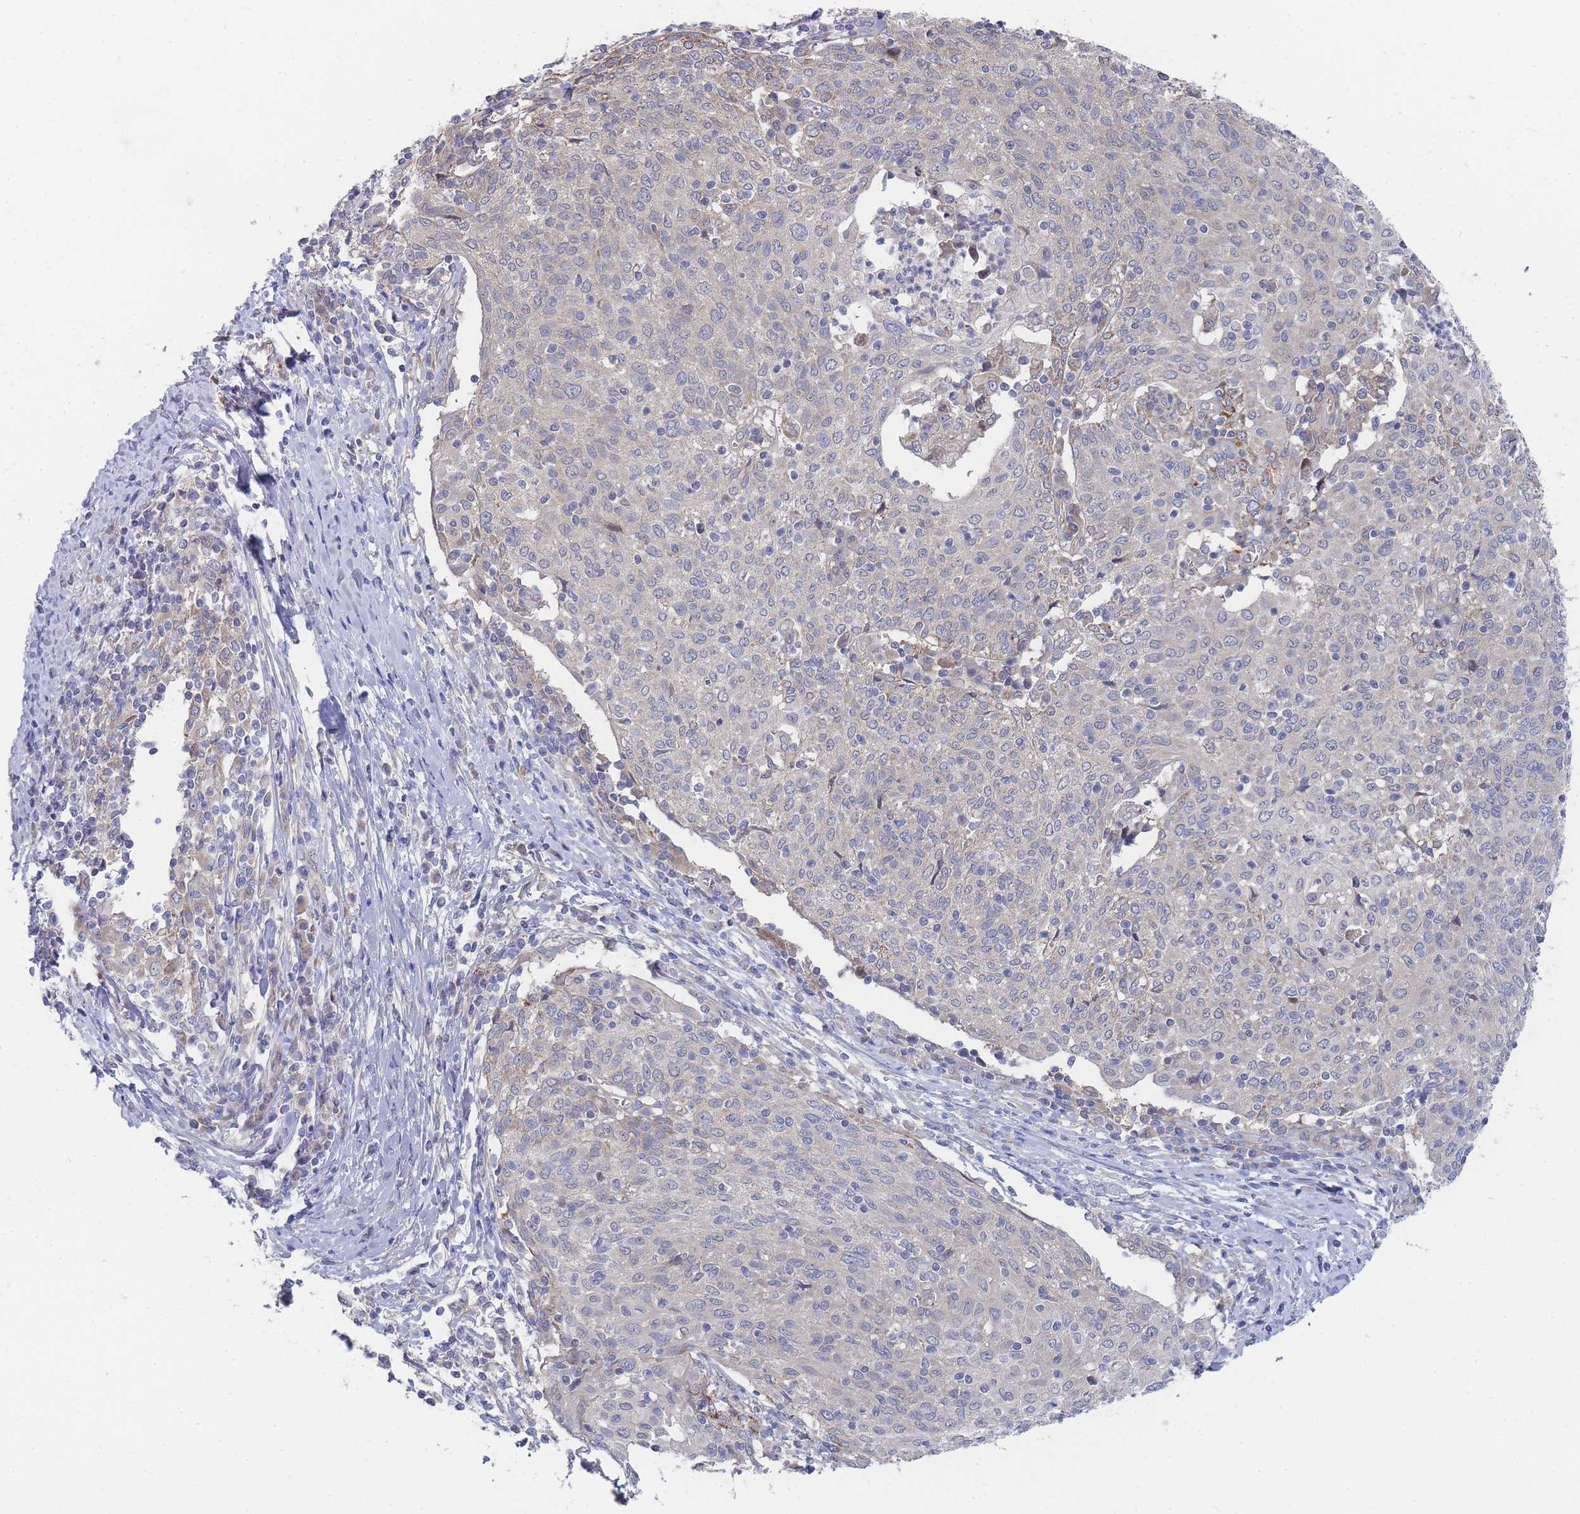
{"staining": {"intensity": "negative", "quantity": "none", "location": "none"}, "tissue": "cervical cancer", "cell_type": "Tumor cells", "image_type": "cancer", "snomed": [{"axis": "morphology", "description": "Squamous cell carcinoma, NOS"}, {"axis": "topography", "description": "Cervix"}], "caption": "DAB immunohistochemical staining of human cervical cancer (squamous cell carcinoma) reveals no significant staining in tumor cells.", "gene": "NUB1", "patient": {"sex": "female", "age": 52}}